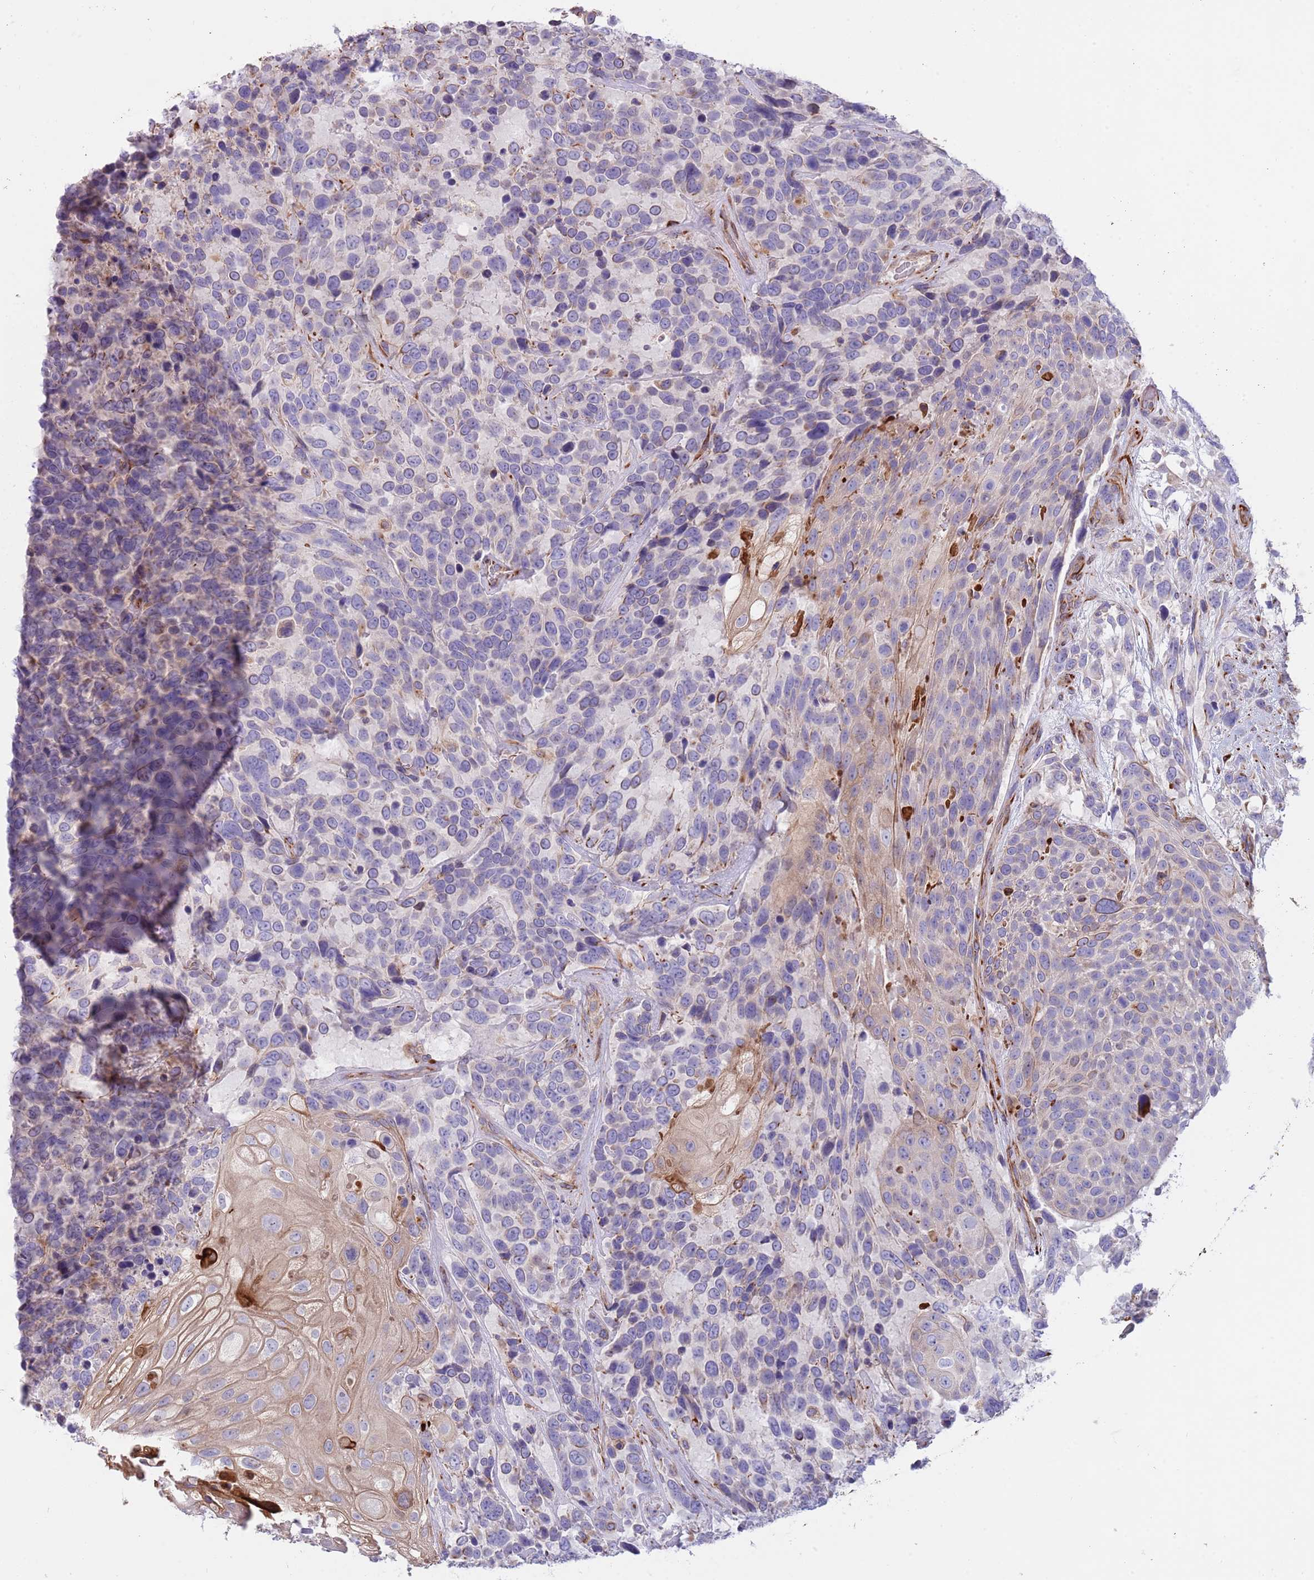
{"staining": {"intensity": "negative", "quantity": "none", "location": "none"}, "tissue": "urothelial cancer", "cell_type": "Tumor cells", "image_type": "cancer", "snomed": [{"axis": "morphology", "description": "Urothelial carcinoma, High grade"}, {"axis": "topography", "description": "Urinary bladder"}], "caption": "Human urothelial cancer stained for a protein using immunohistochemistry shows no staining in tumor cells.", "gene": "MOGAT1", "patient": {"sex": "female", "age": 70}}